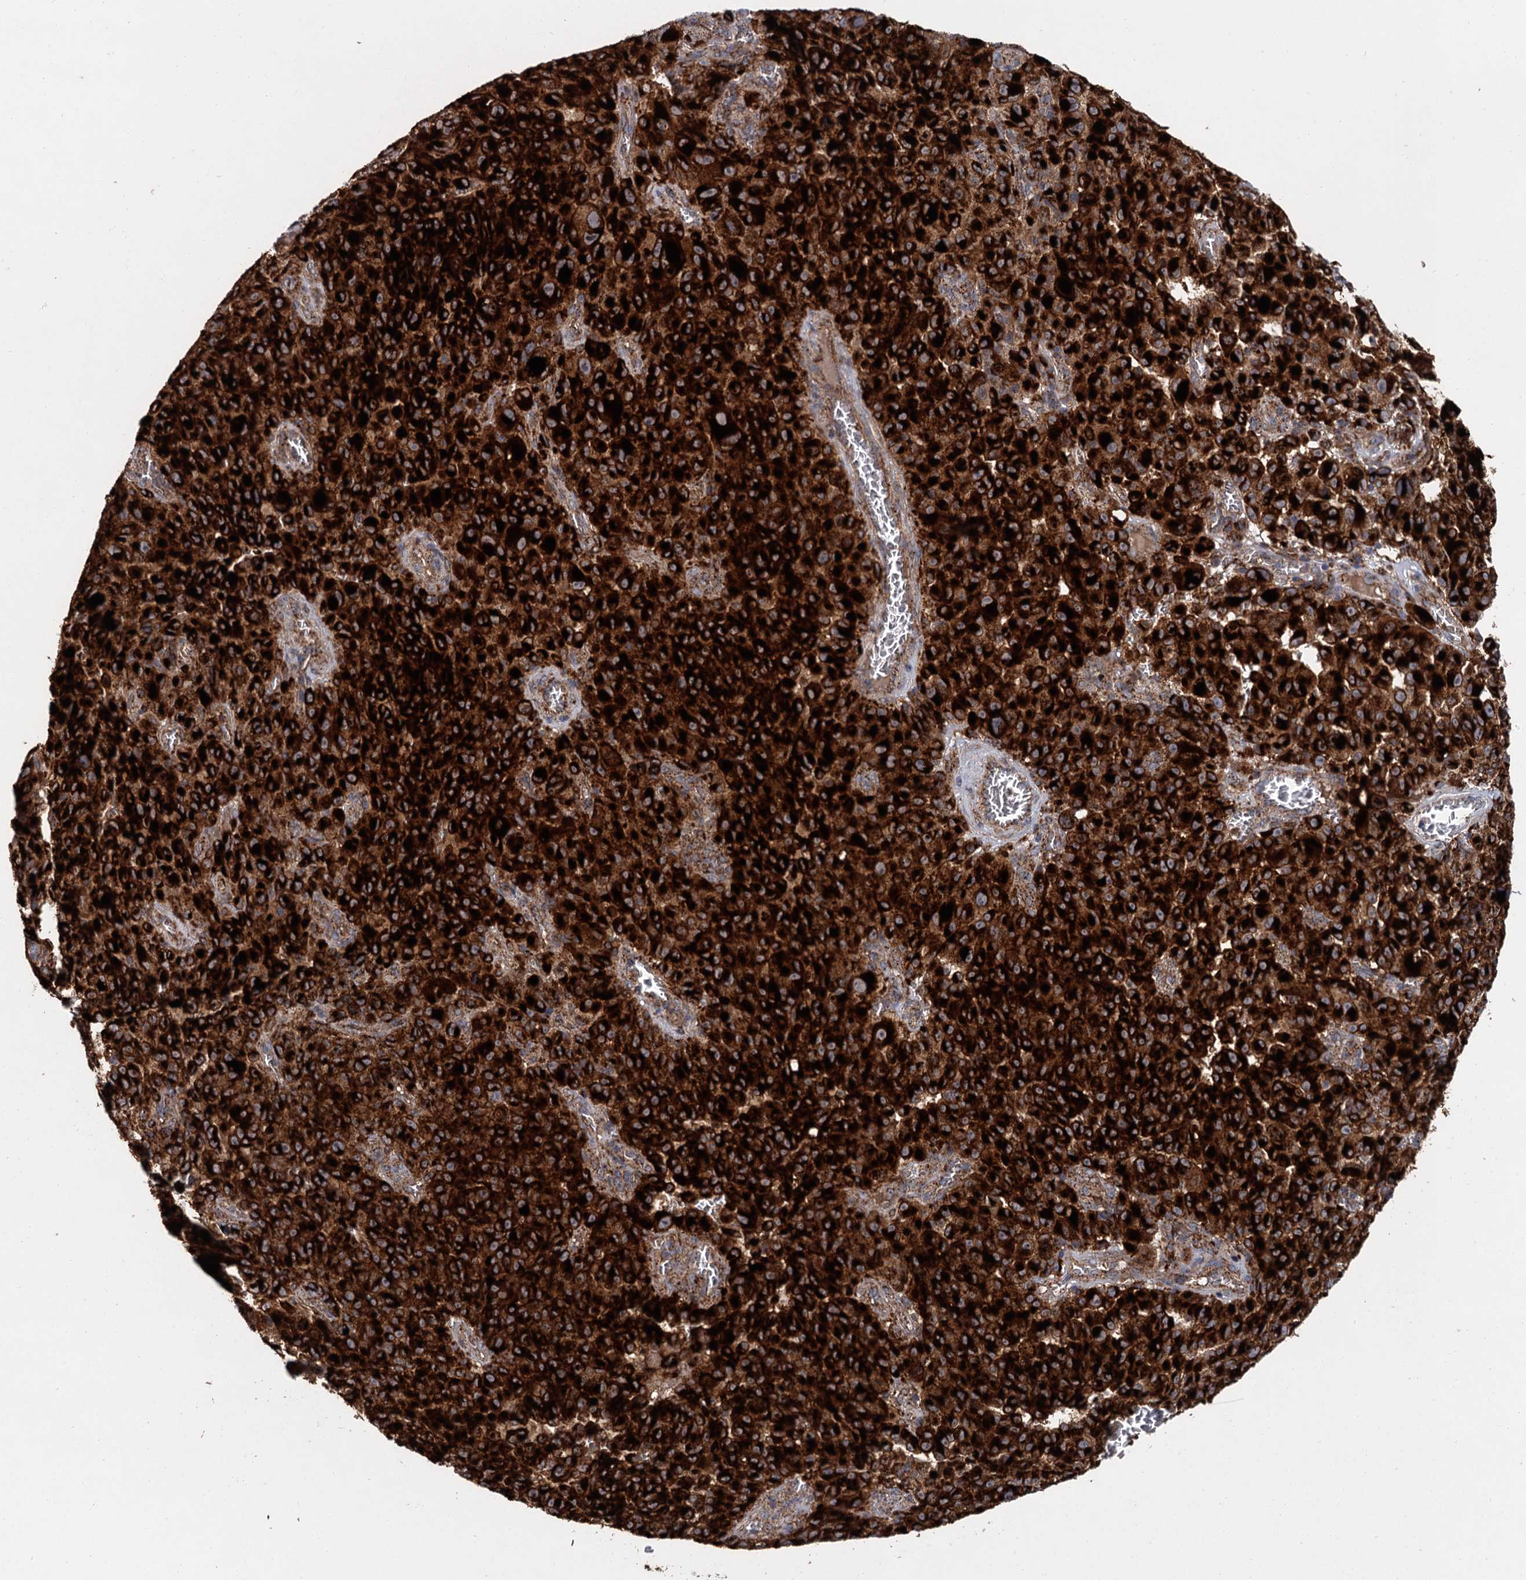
{"staining": {"intensity": "strong", "quantity": ">75%", "location": "cytoplasmic/membranous"}, "tissue": "melanoma", "cell_type": "Tumor cells", "image_type": "cancer", "snomed": [{"axis": "morphology", "description": "Malignant melanoma, NOS"}, {"axis": "topography", "description": "Skin"}], "caption": "Human melanoma stained with a protein marker displays strong staining in tumor cells.", "gene": "GBA1", "patient": {"sex": "female", "age": 82}}